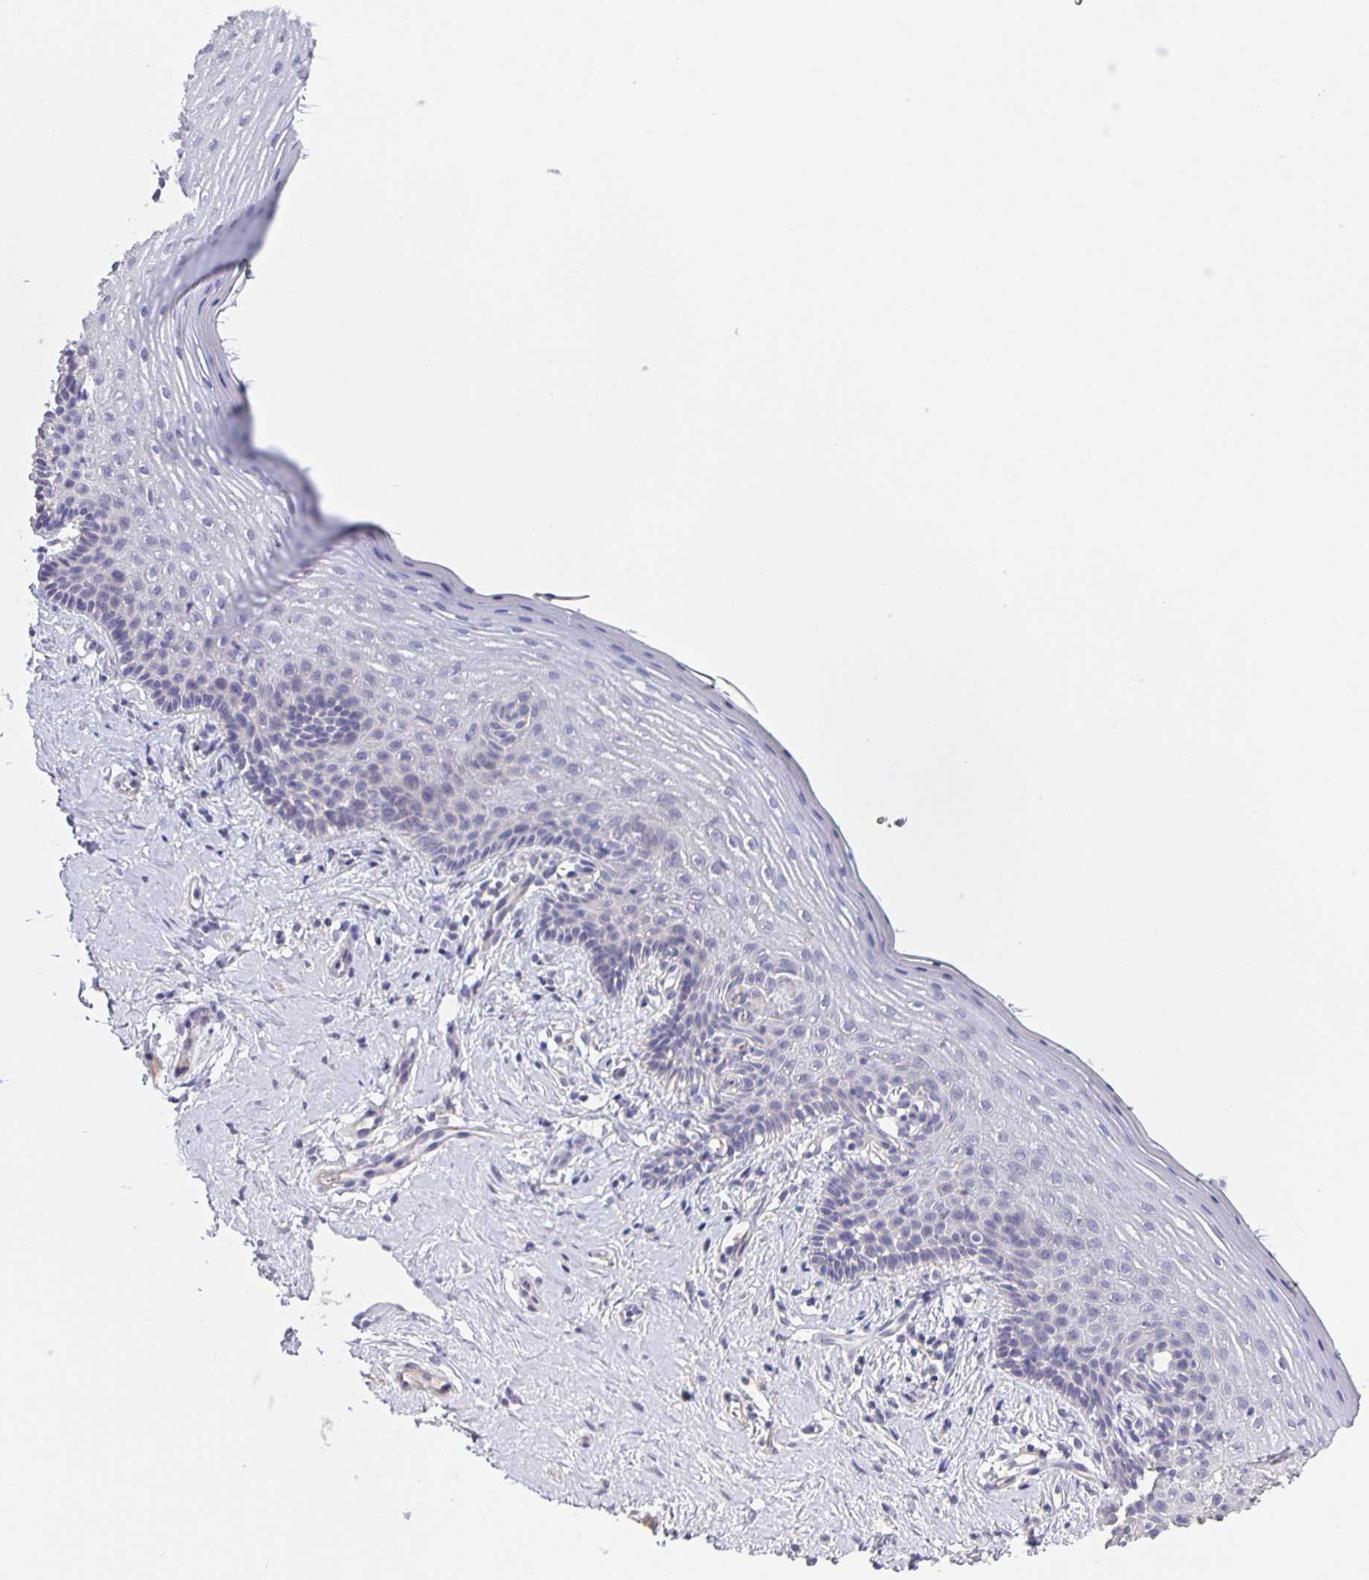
{"staining": {"intensity": "negative", "quantity": "none", "location": "none"}, "tissue": "vagina", "cell_type": "Squamous epithelial cells", "image_type": "normal", "snomed": [{"axis": "morphology", "description": "Normal tissue, NOS"}, {"axis": "topography", "description": "Vagina"}], "caption": "This is an IHC histopathology image of normal human vagina. There is no positivity in squamous epithelial cells.", "gene": "SRCIN1", "patient": {"sex": "female", "age": 42}}